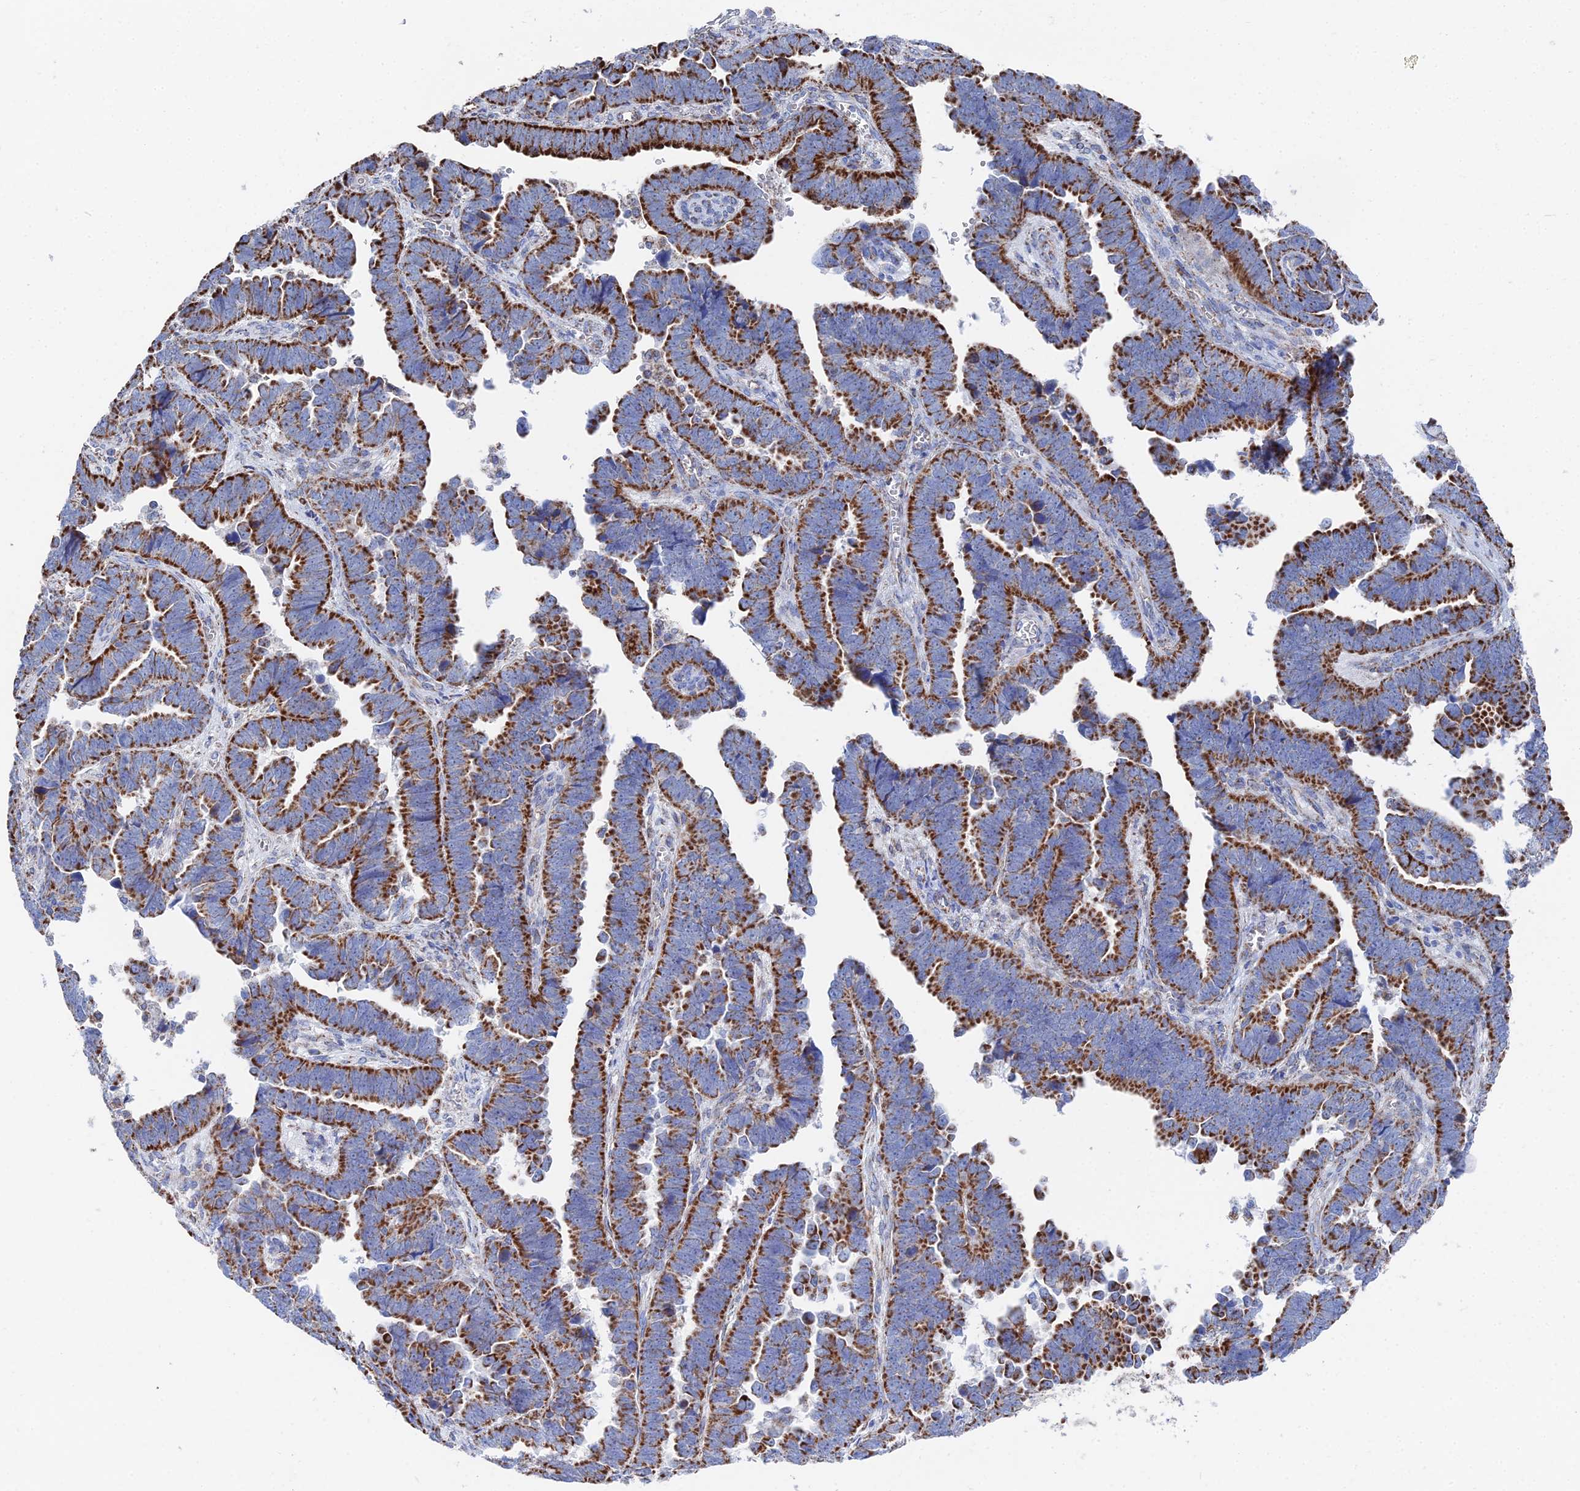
{"staining": {"intensity": "strong", "quantity": ">75%", "location": "cytoplasmic/membranous"}, "tissue": "endometrial cancer", "cell_type": "Tumor cells", "image_type": "cancer", "snomed": [{"axis": "morphology", "description": "Adenocarcinoma, NOS"}, {"axis": "topography", "description": "Endometrium"}], "caption": "Immunohistochemical staining of human endometrial cancer (adenocarcinoma) displays high levels of strong cytoplasmic/membranous positivity in about >75% of tumor cells.", "gene": "IFT80", "patient": {"sex": "female", "age": 75}}